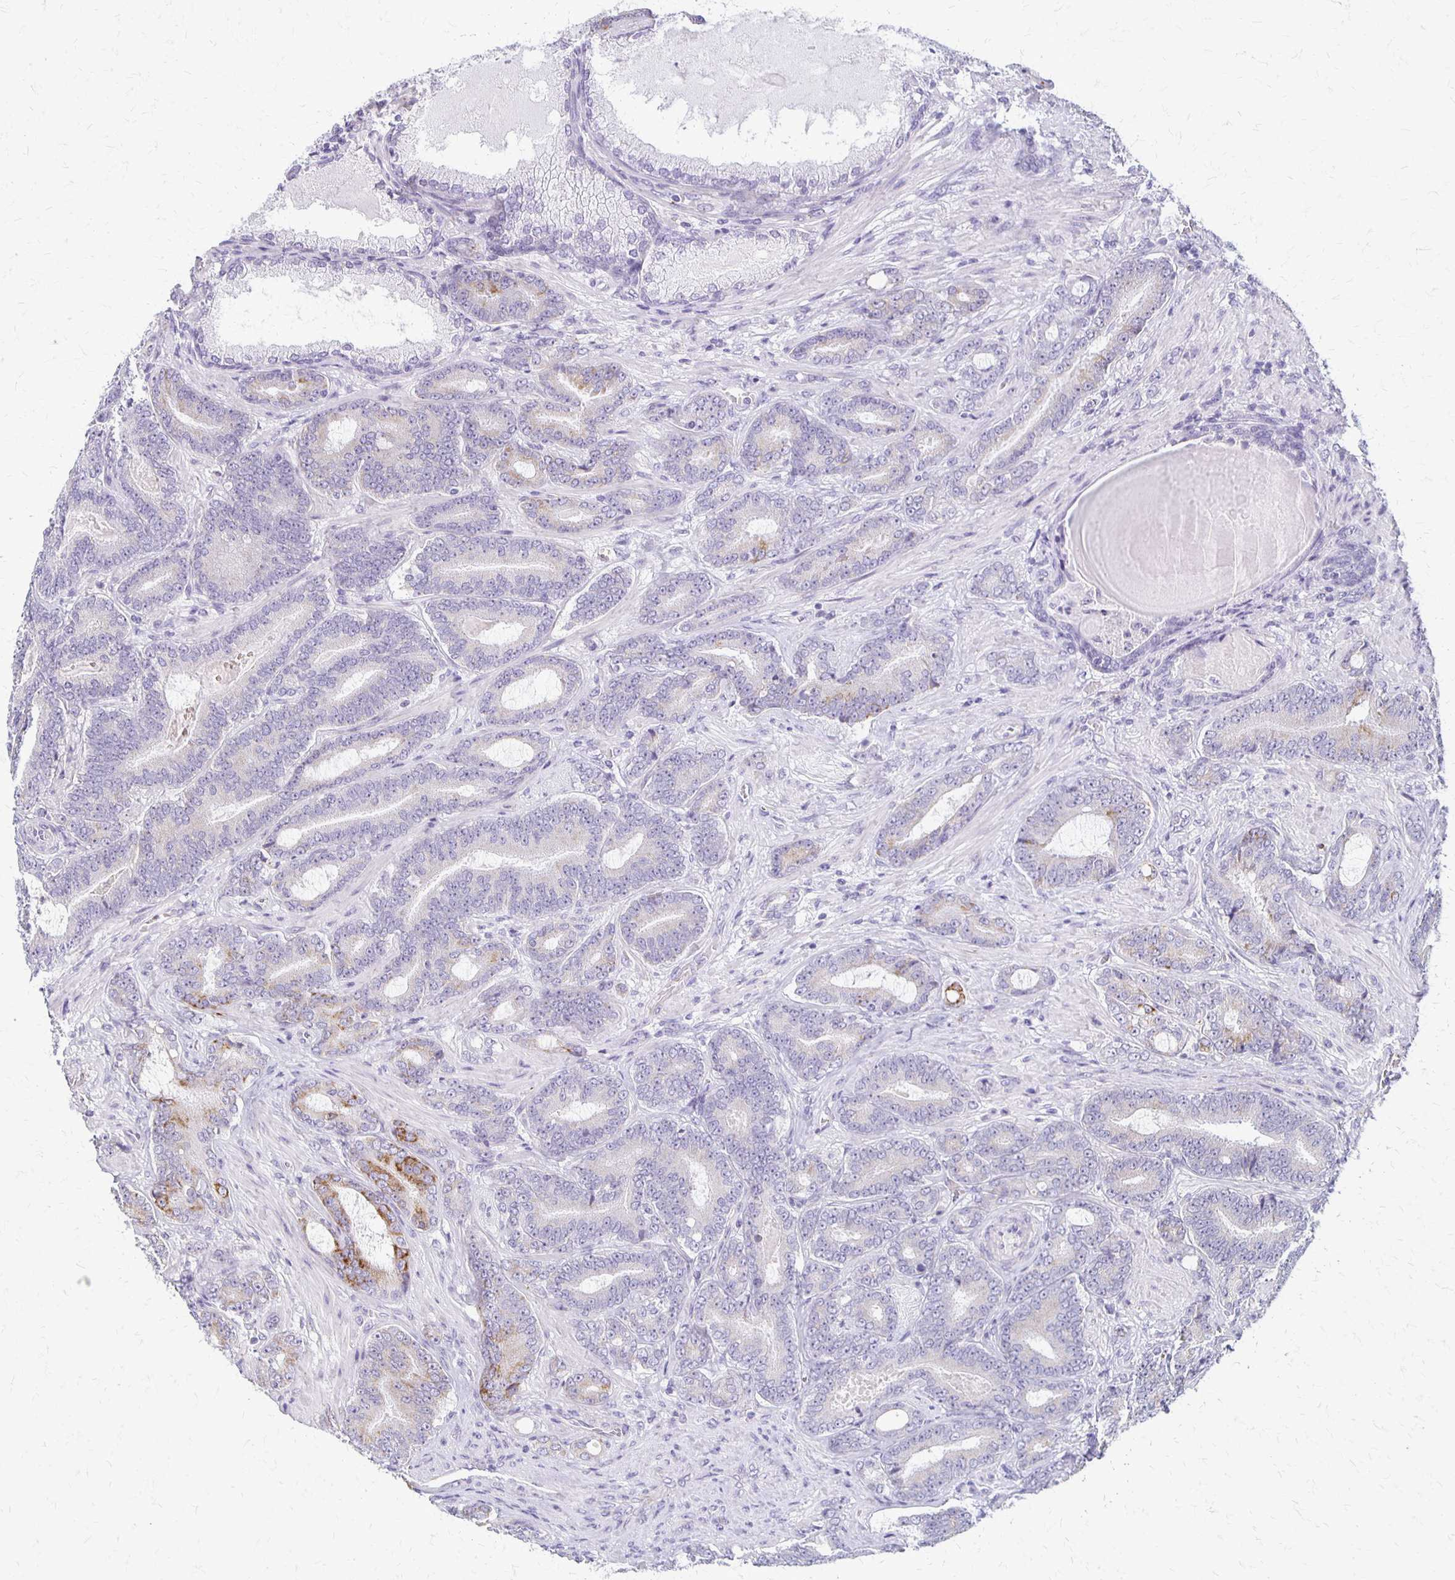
{"staining": {"intensity": "moderate", "quantity": "<25%", "location": "cytoplasmic/membranous"}, "tissue": "prostate cancer", "cell_type": "Tumor cells", "image_type": "cancer", "snomed": [{"axis": "morphology", "description": "Adenocarcinoma, High grade"}, {"axis": "topography", "description": "Prostate"}], "caption": "IHC of prostate cancer (adenocarcinoma (high-grade)) reveals low levels of moderate cytoplasmic/membranous positivity in about <25% of tumor cells.", "gene": "RHOC", "patient": {"sex": "male", "age": 62}}